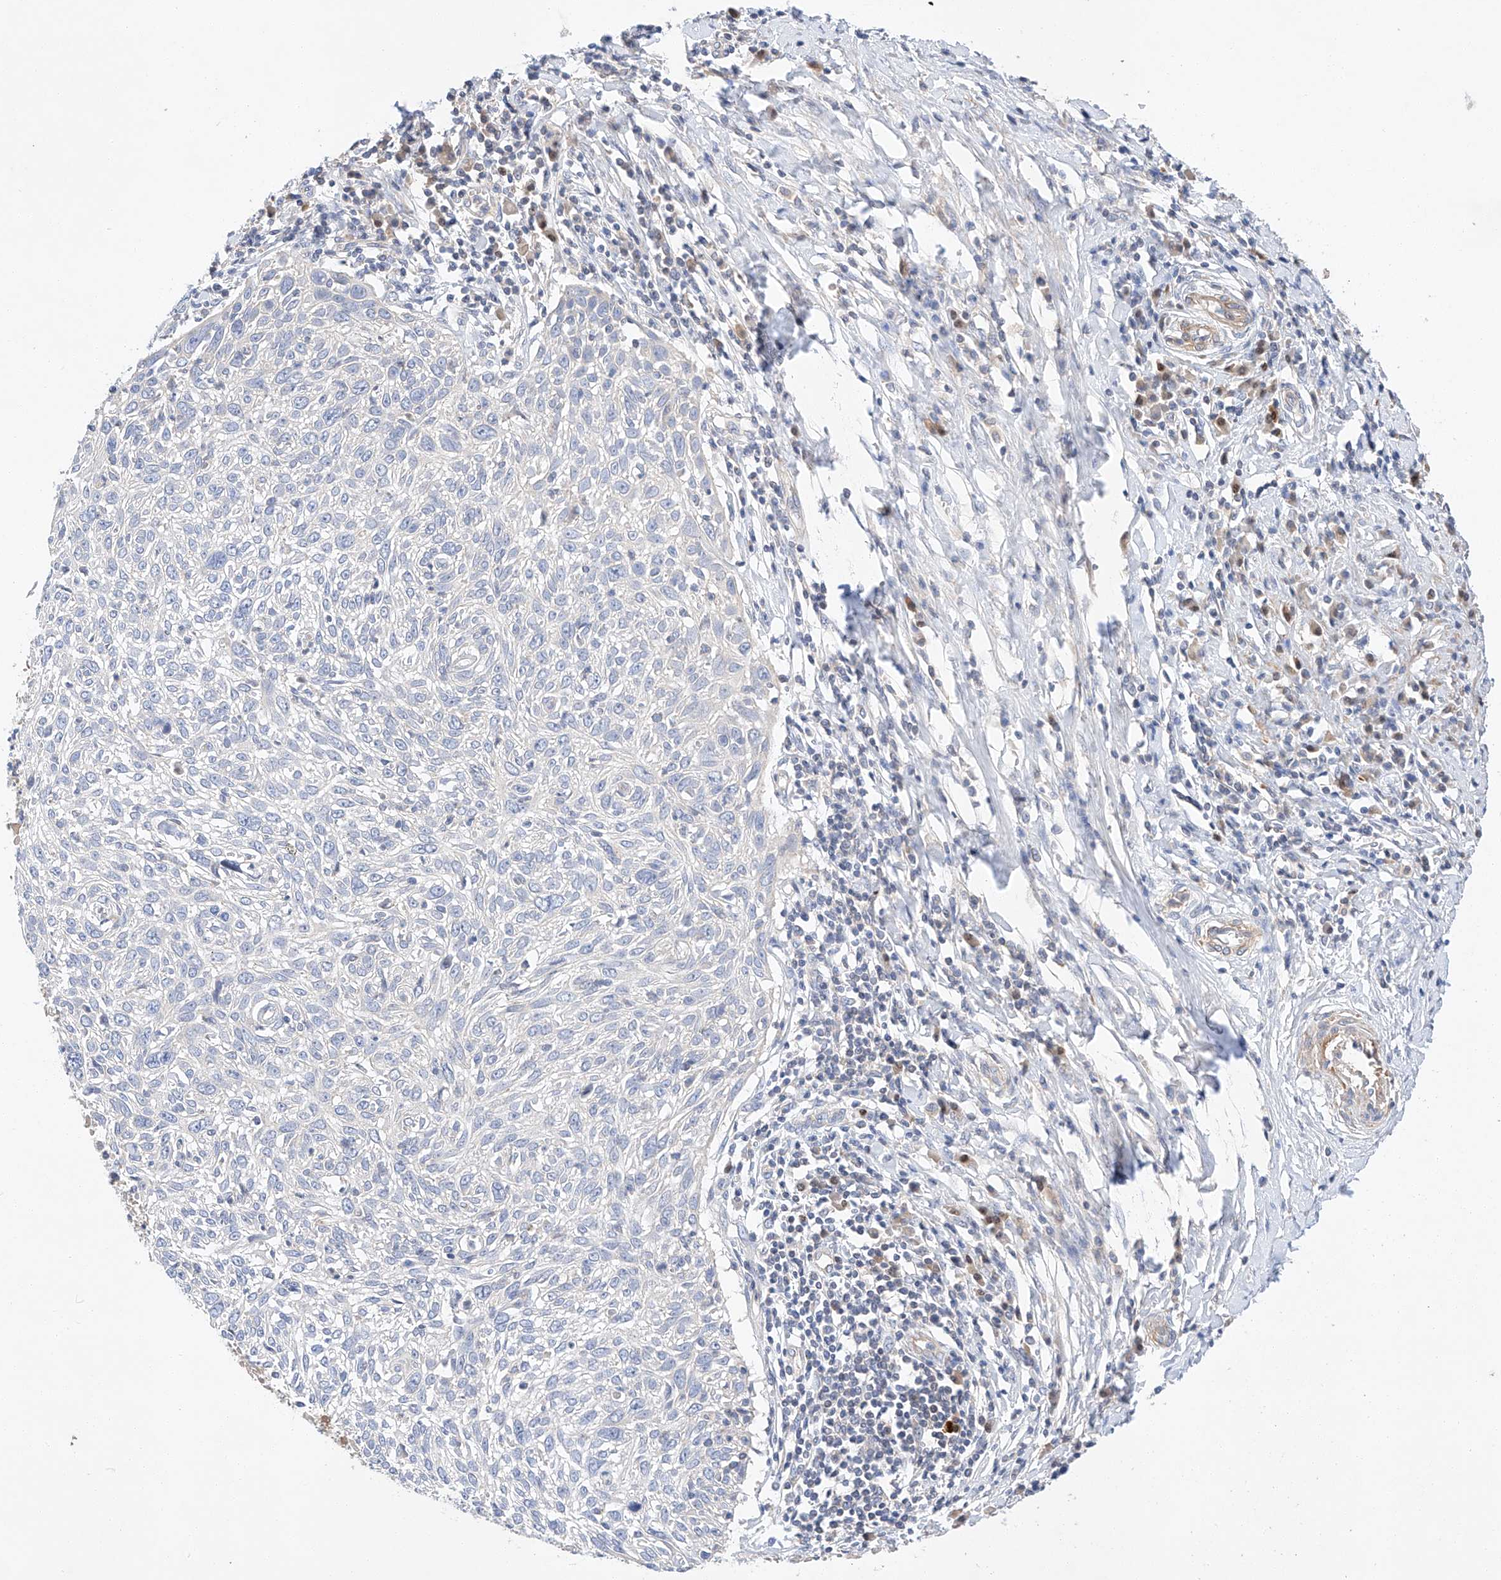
{"staining": {"intensity": "negative", "quantity": "none", "location": "none"}, "tissue": "cervical cancer", "cell_type": "Tumor cells", "image_type": "cancer", "snomed": [{"axis": "morphology", "description": "Squamous cell carcinoma, NOS"}, {"axis": "topography", "description": "Cervix"}], "caption": "This is an immunohistochemistry (IHC) photomicrograph of cervical cancer. There is no positivity in tumor cells.", "gene": "C6orf118", "patient": {"sex": "female", "age": 51}}